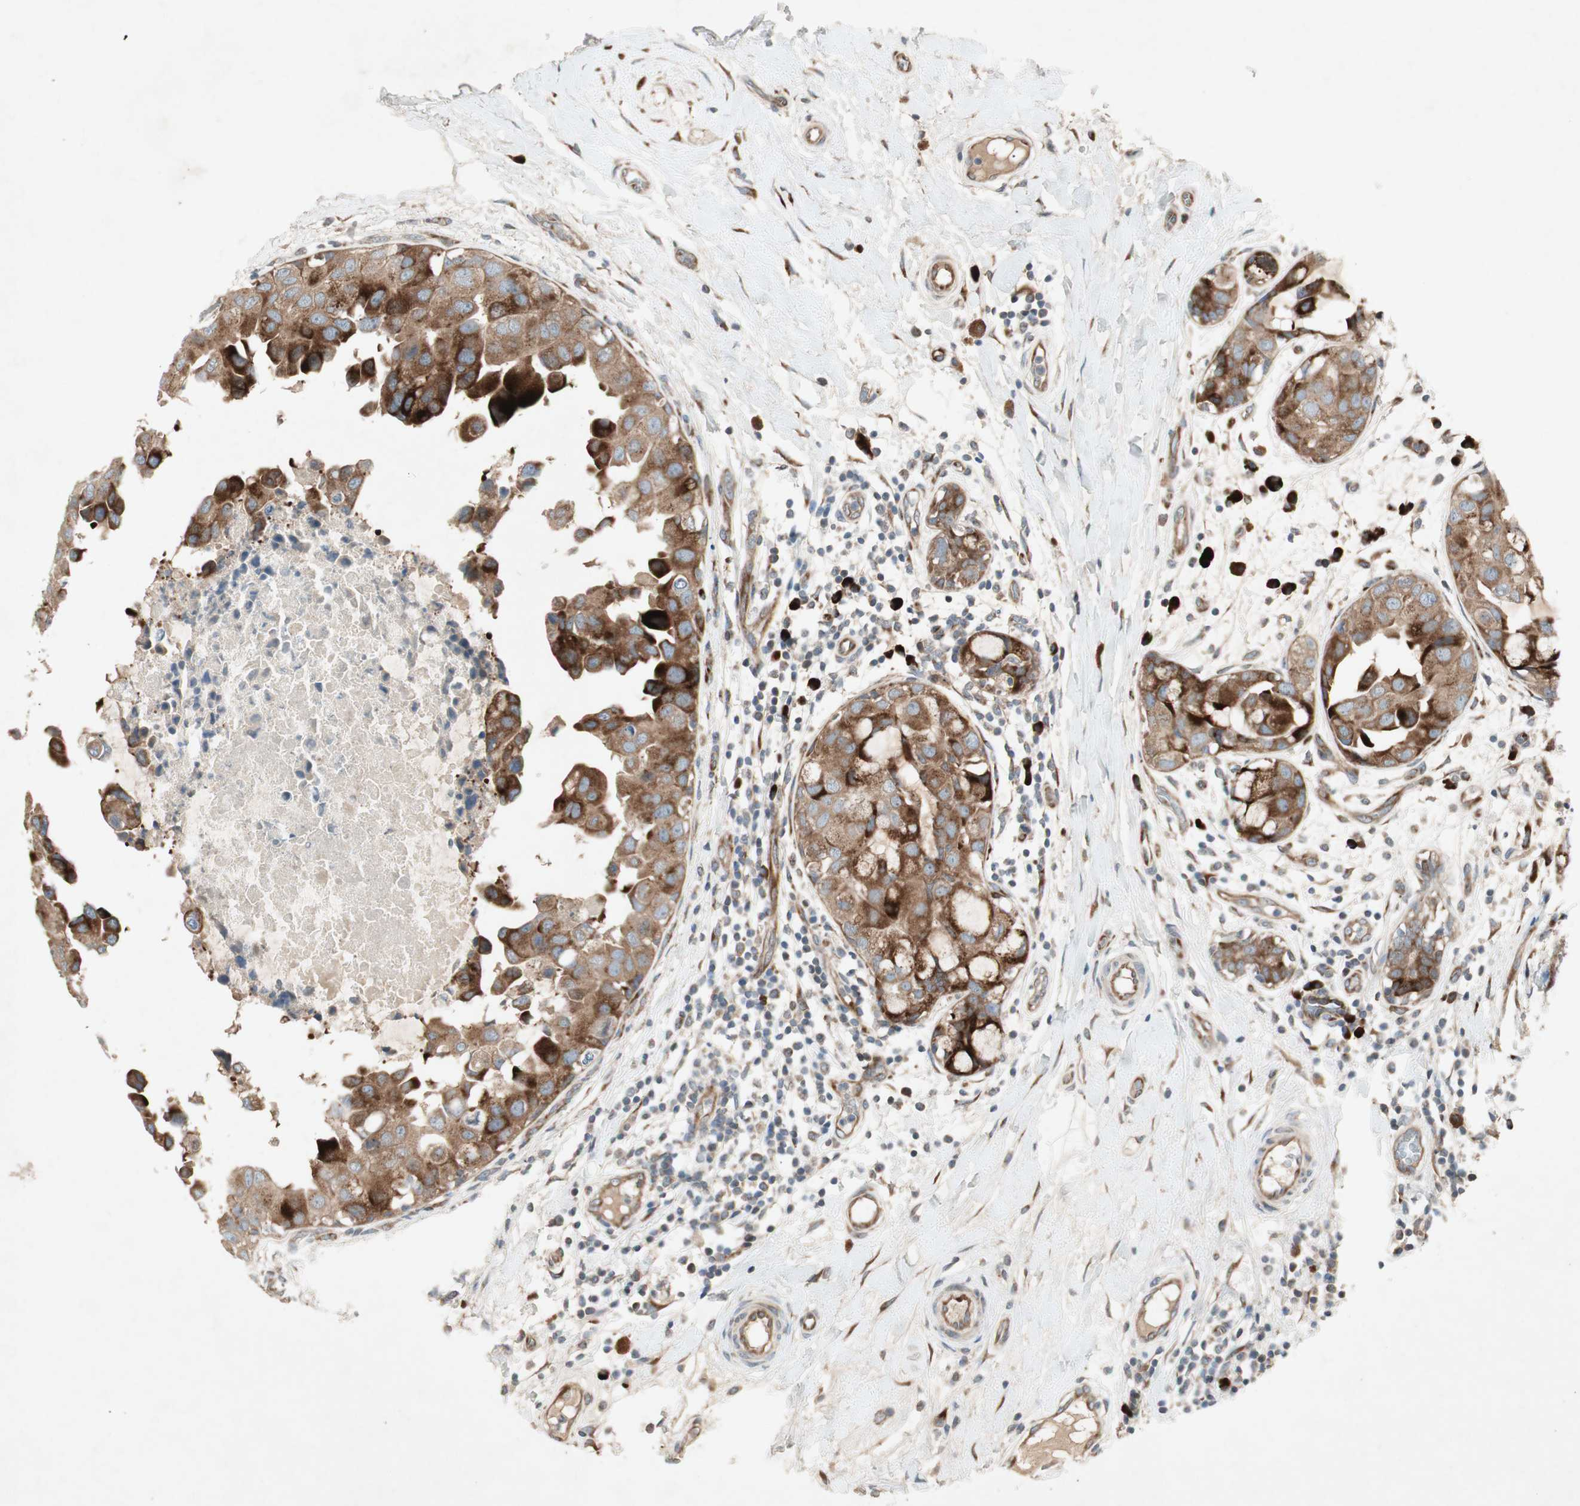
{"staining": {"intensity": "strong", "quantity": ">75%", "location": "cytoplasmic/membranous"}, "tissue": "breast cancer", "cell_type": "Tumor cells", "image_type": "cancer", "snomed": [{"axis": "morphology", "description": "Duct carcinoma"}, {"axis": "topography", "description": "Breast"}], "caption": "Immunohistochemistry (IHC) (DAB (3,3'-diaminobenzidine)) staining of breast cancer (infiltrating ductal carcinoma) exhibits strong cytoplasmic/membranous protein positivity in approximately >75% of tumor cells.", "gene": "APOO", "patient": {"sex": "female", "age": 40}}